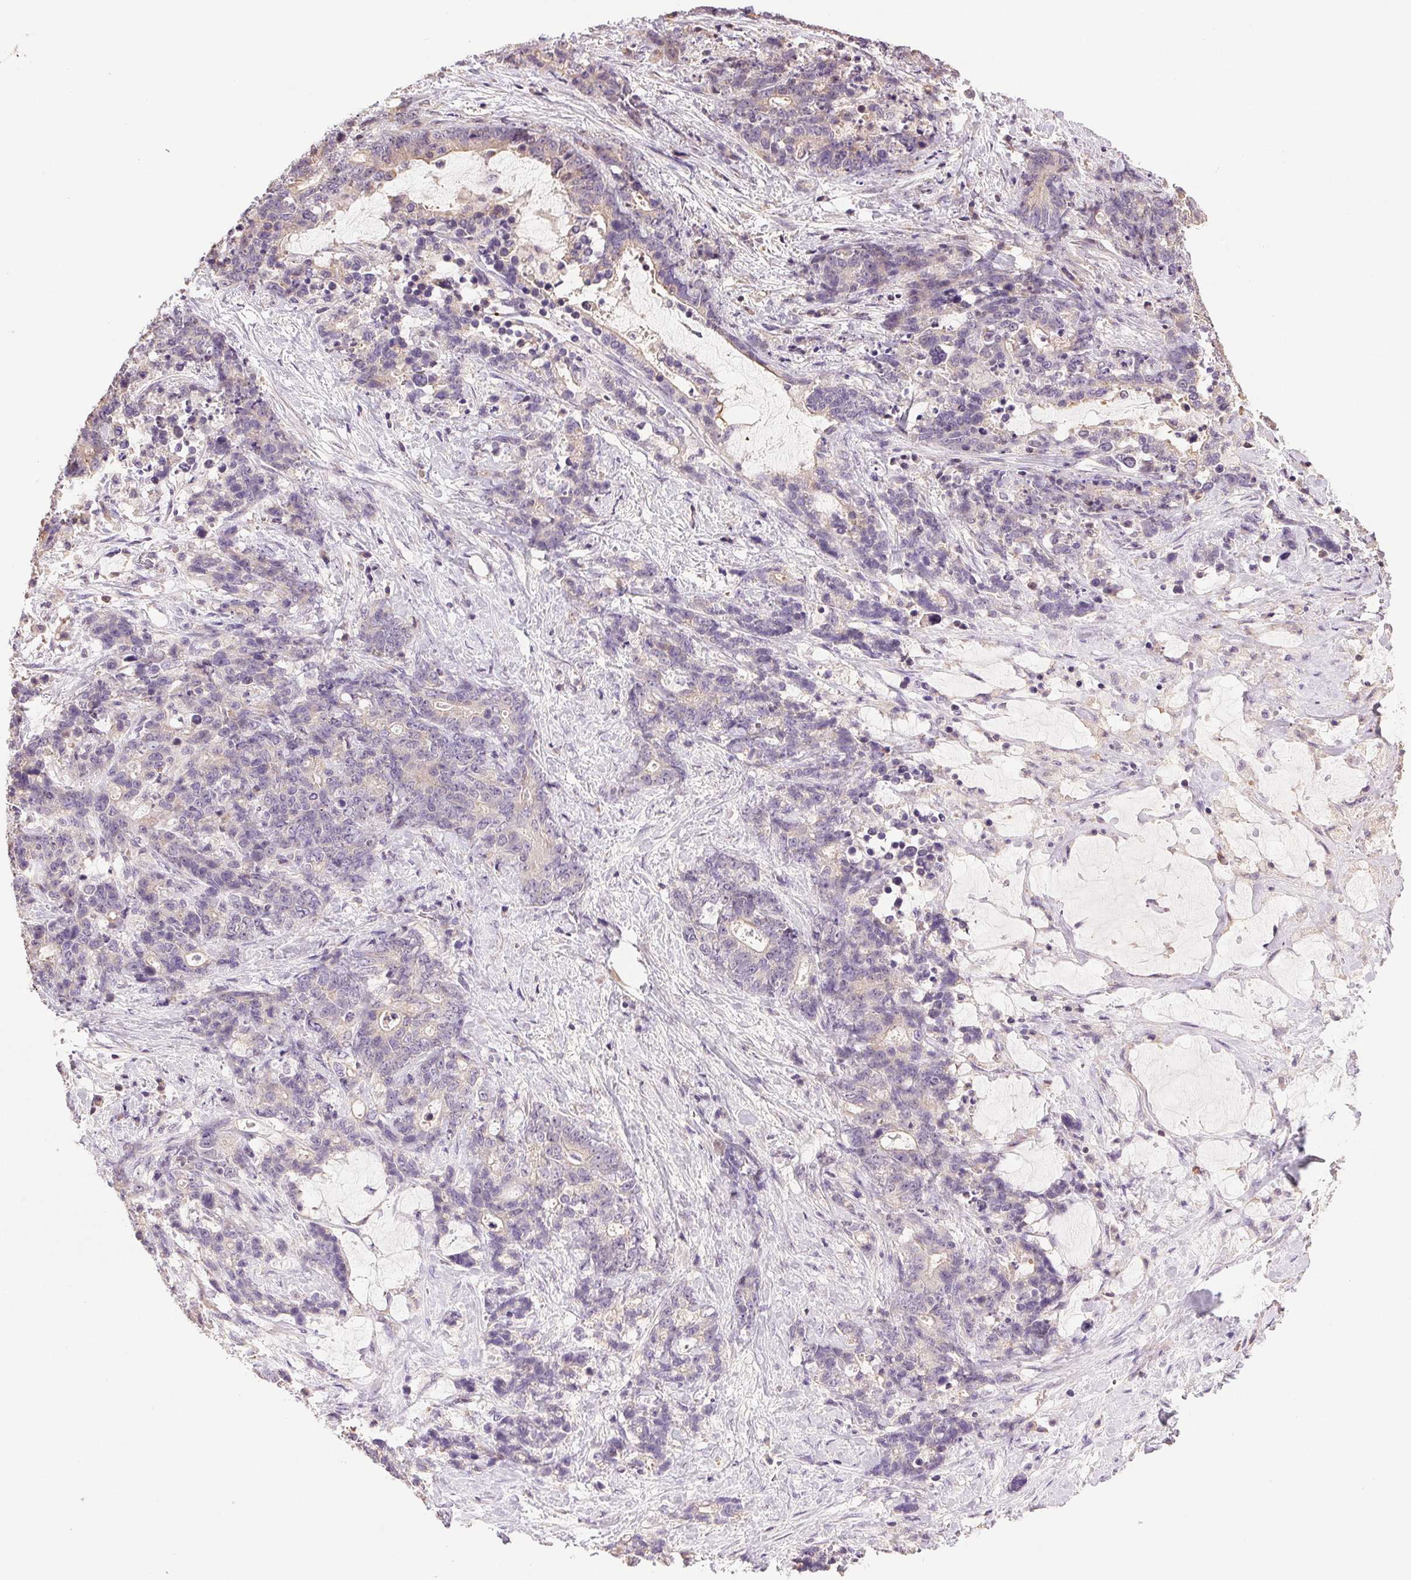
{"staining": {"intensity": "negative", "quantity": "none", "location": "none"}, "tissue": "stomach cancer", "cell_type": "Tumor cells", "image_type": "cancer", "snomed": [{"axis": "morphology", "description": "Normal tissue, NOS"}, {"axis": "morphology", "description": "Adenocarcinoma, NOS"}, {"axis": "topography", "description": "Stomach"}], "caption": "Photomicrograph shows no significant protein expression in tumor cells of adenocarcinoma (stomach).", "gene": "TMEM253", "patient": {"sex": "female", "age": 64}}